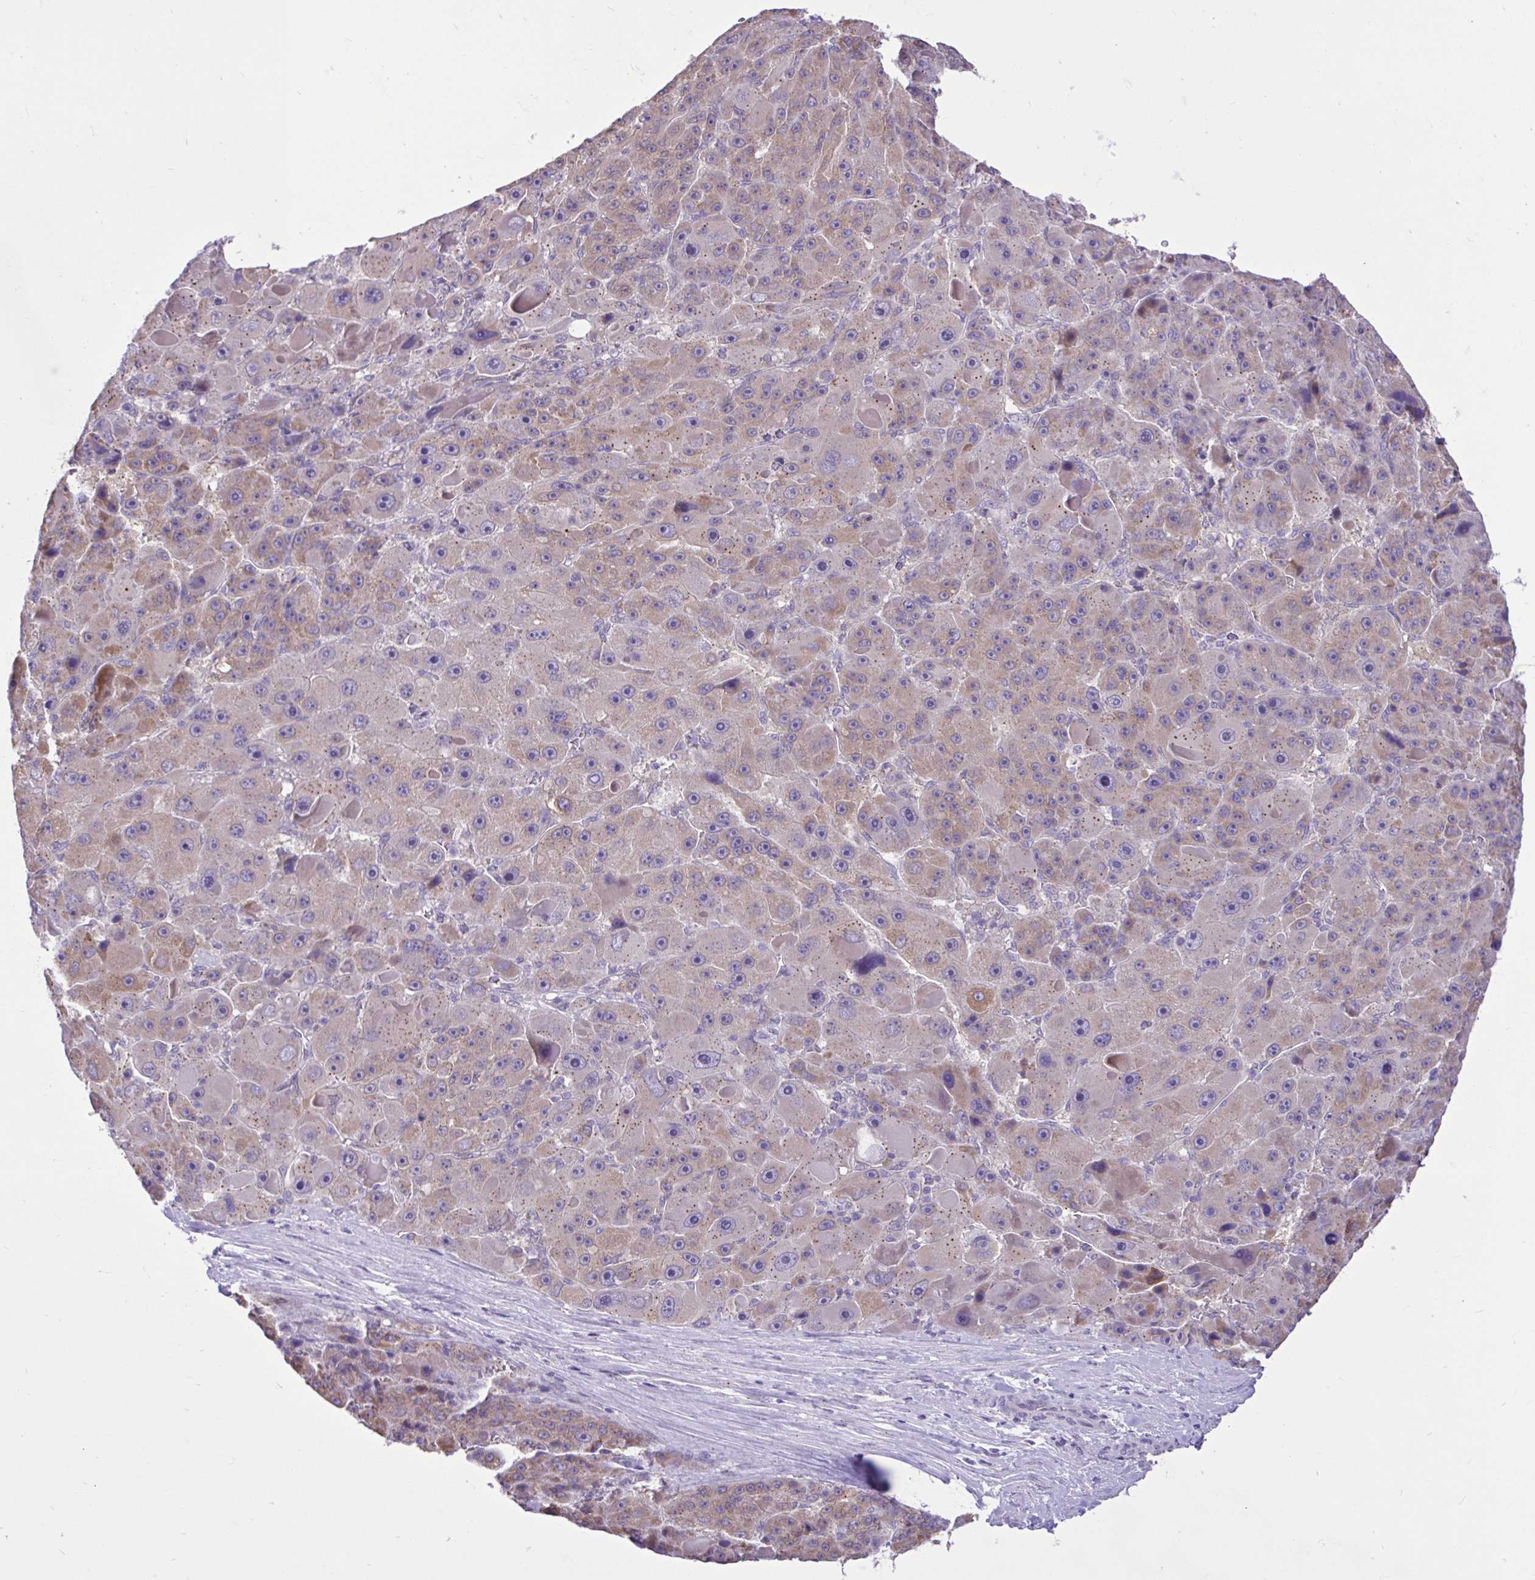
{"staining": {"intensity": "weak", "quantity": "25%-75%", "location": "cytoplasmic/membranous"}, "tissue": "liver cancer", "cell_type": "Tumor cells", "image_type": "cancer", "snomed": [{"axis": "morphology", "description": "Carcinoma, Hepatocellular, NOS"}, {"axis": "topography", "description": "Liver"}], "caption": "Protein expression analysis of liver cancer reveals weak cytoplasmic/membranous expression in about 25%-75% of tumor cells. The staining is performed using DAB brown chromogen to label protein expression. The nuclei are counter-stained blue using hematoxylin.", "gene": "CEACAM18", "patient": {"sex": "male", "age": 76}}